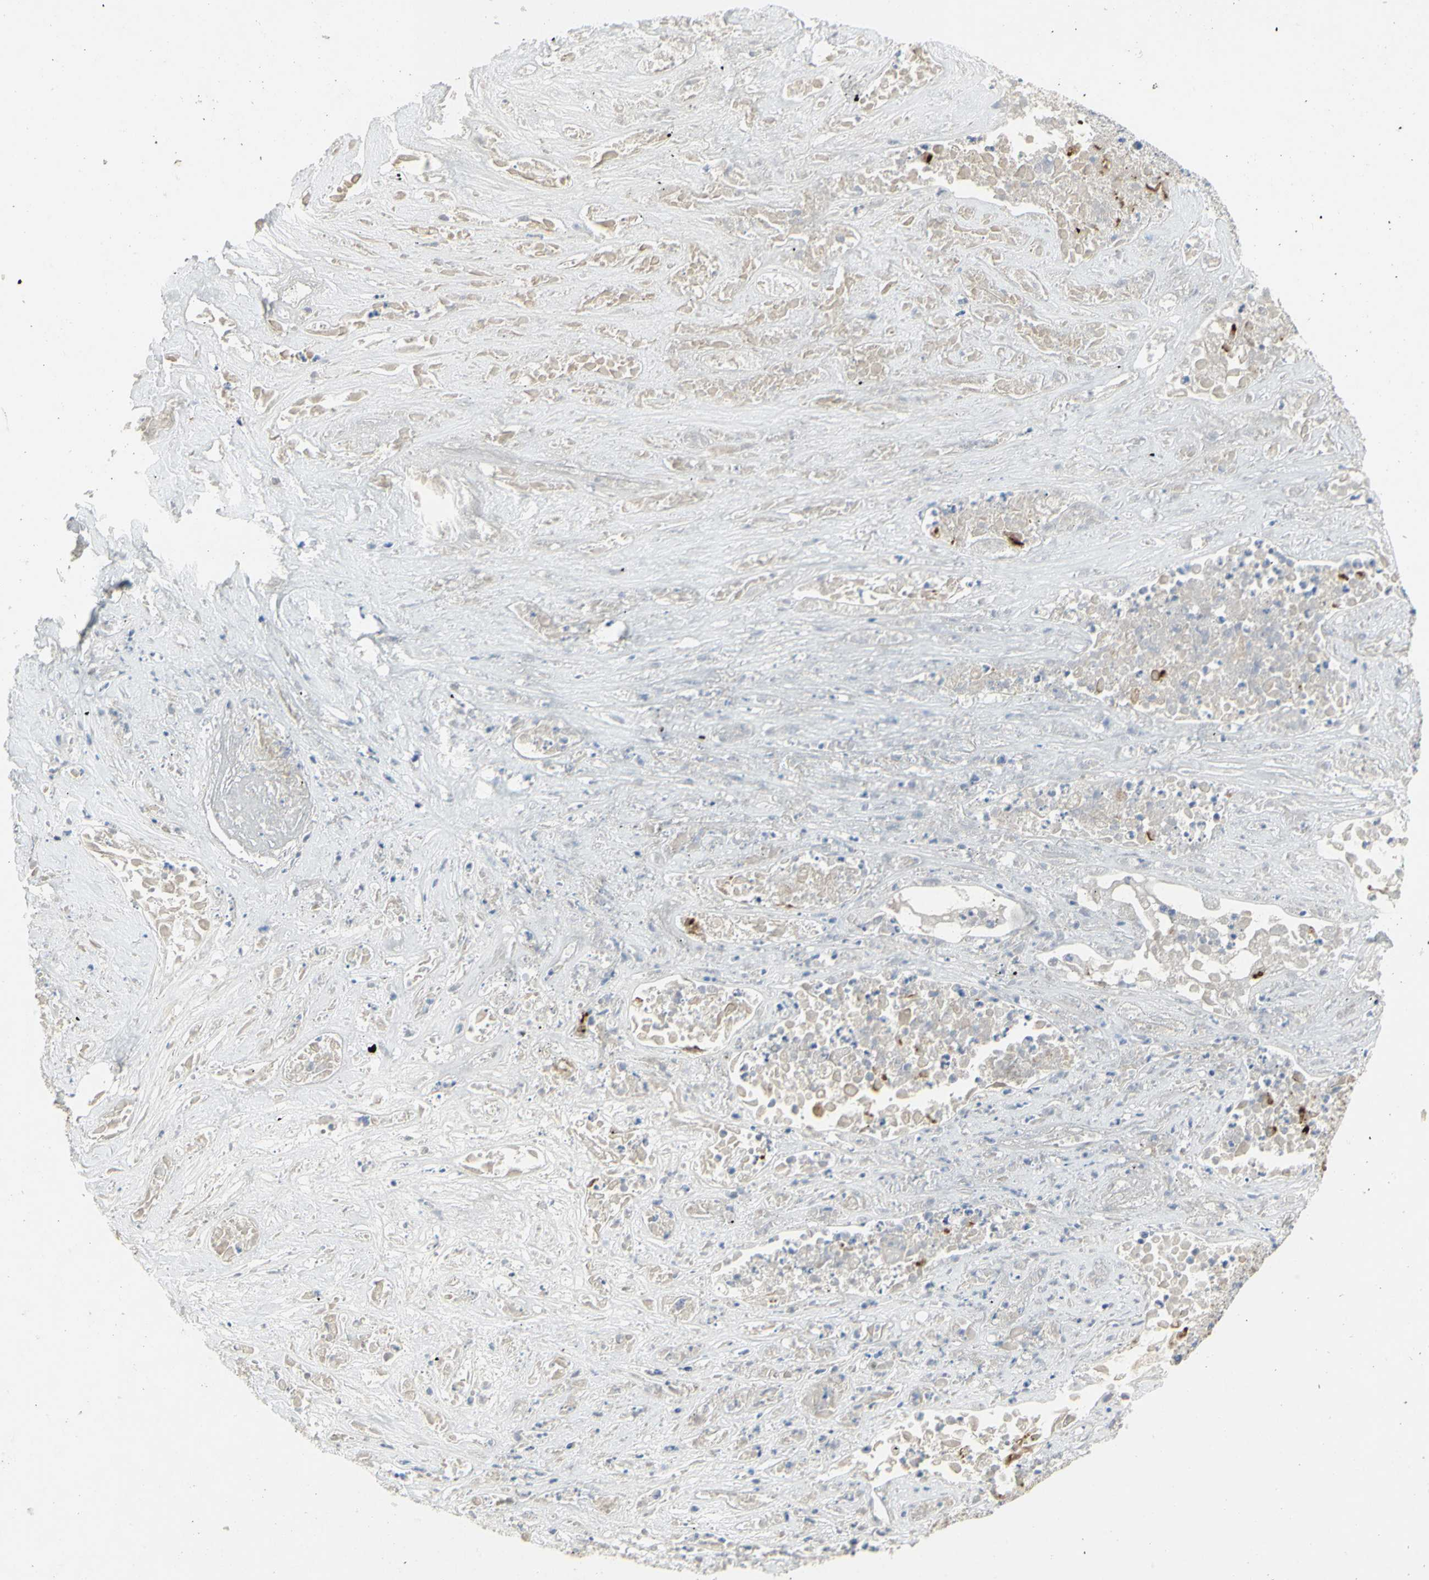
{"staining": {"intensity": "weak", "quantity": ">75%", "location": "cytoplasmic/membranous"}, "tissue": "lung cancer", "cell_type": "Tumor cells", "image_type": "cancer", "snomed": [{"axis": "morphology", "description": "Squamous cell carcinoma, NOS"}, {"axis": "topography", "description": "Lung"}], "caption": "Weak cytoplasmic/membranous protein positivity is appreciated in about >75% of tumor cells in lung cancer.", "gene": "MUC1", "patient": {"sex": "male", "age": 71}}